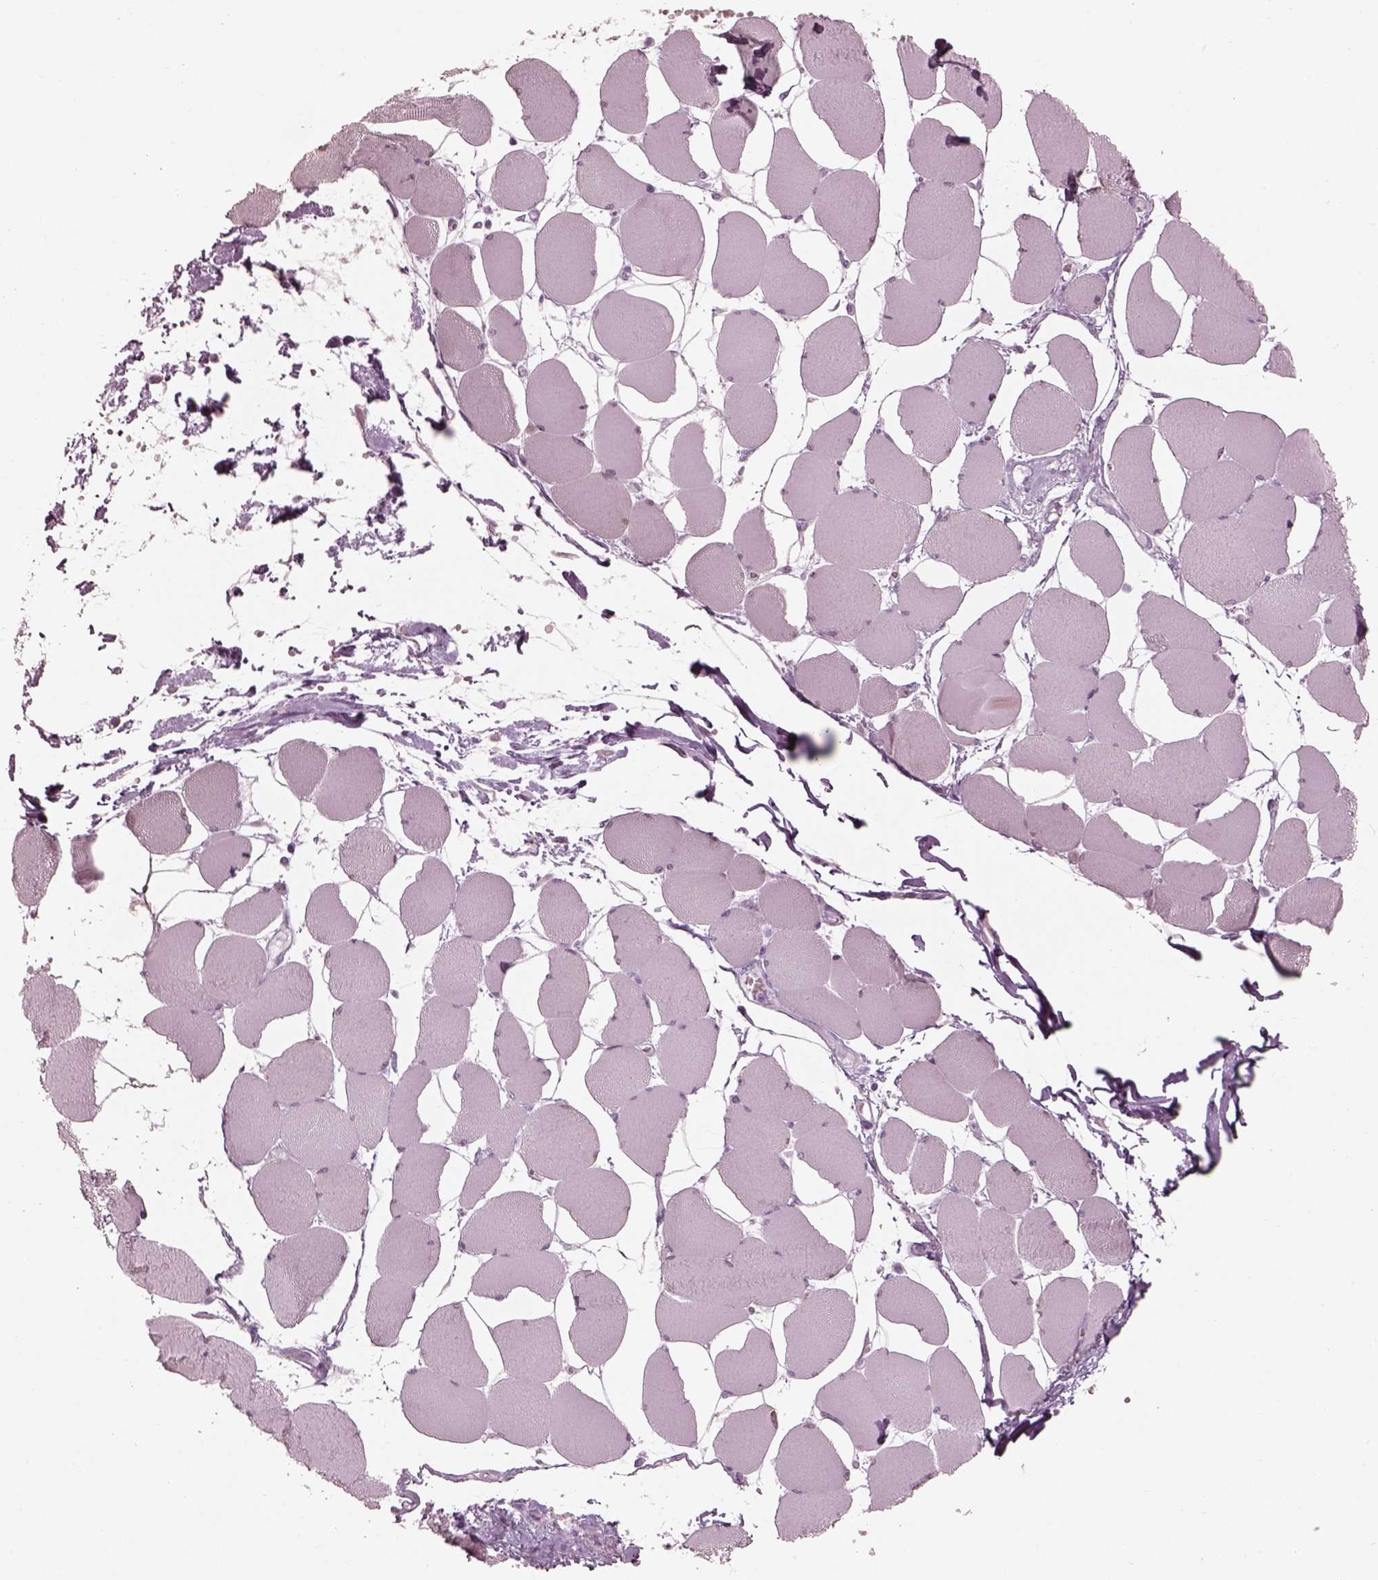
{"staining": {"intensity": "negative", "quantity": "none", "location": "none"}, "tissue": "skeletal muscle", "cell_type": "Myocytes", "image_type": "normal", "snomed": [{"axis": "morphology", "description": "Normal tissue, NOS"}, {"axis": "topography", "description": "Skeletal muscle"}], "caption": "Immunohistochemistry (IHC) of normal human skeletal muscle displays no staining in myocytes.", "gene": "KRTAP24", "patient": {"sex": "female", "age": 75}}